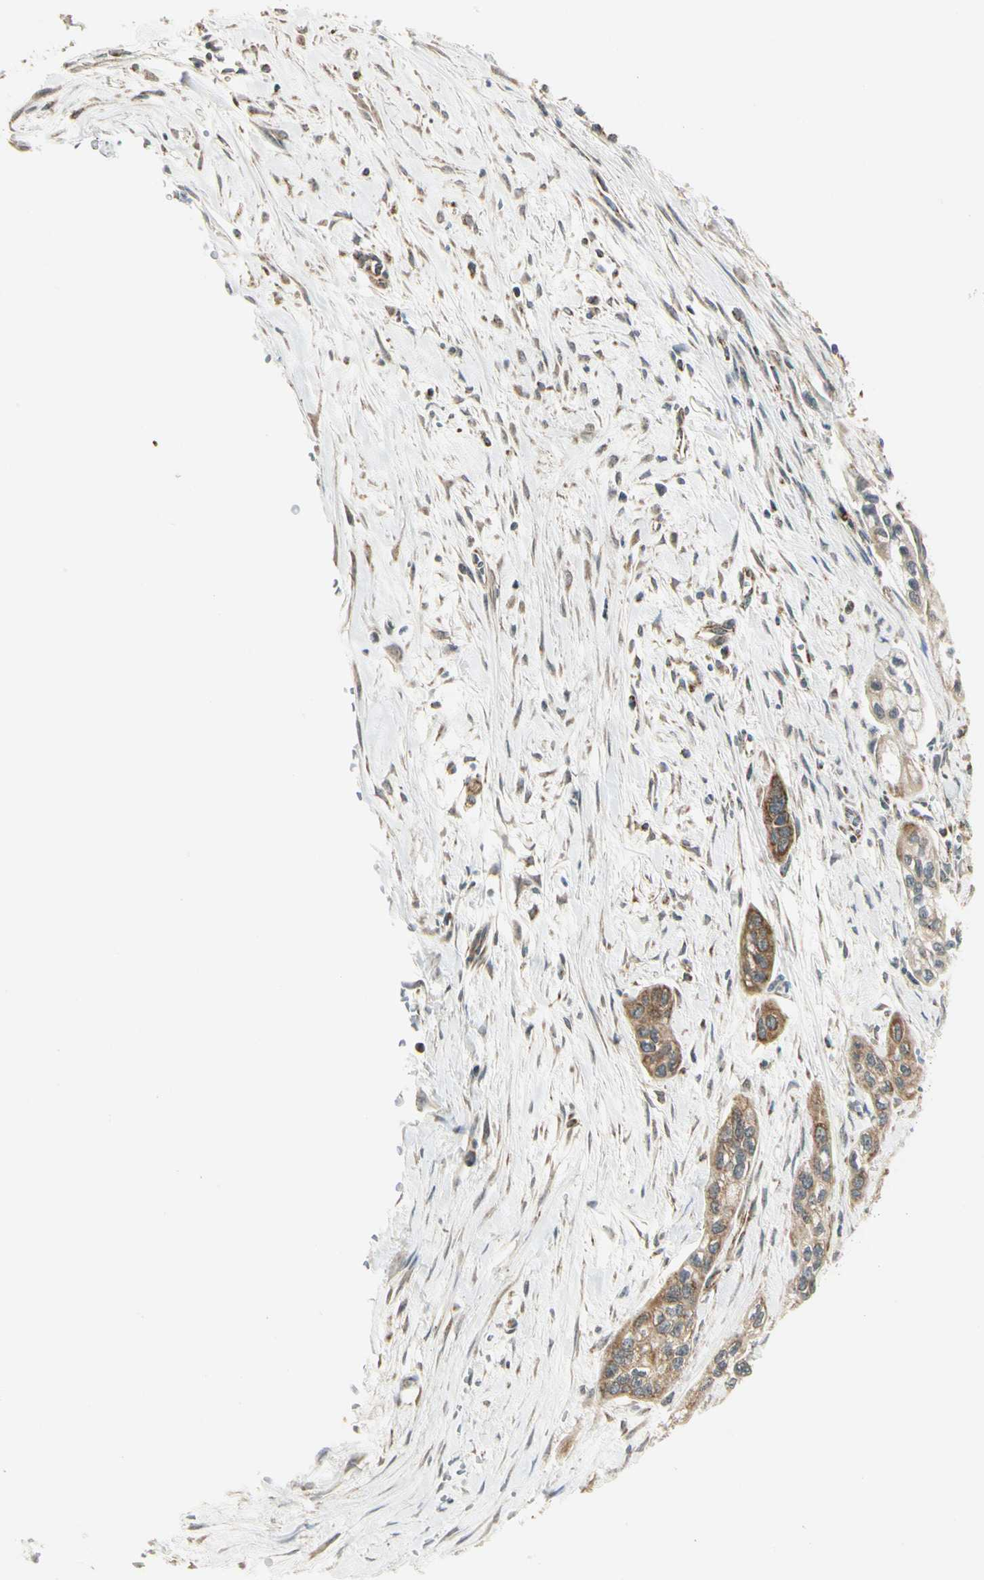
{"staining": {"intensity": "moderate", "quantity": ">75%", "location": "cytoplasmic/membranous"}, "tissue": "pancreatic cancer", "cell_type": "Tumor cells", "image_type": "cancer", "snomed": [{"axis": "morphology", "description": "Adenocarcinoma, NOS"}, {"axis": "topography", "description": "Pancreas"}], "caption": "There is medium levels of moderate cytoplasmic/membranous expression in tumor cells of pancreatic cancer, as demonstrated by immunohistochemical staining (brown color).", "gene": "EPHB3", "patient": {"sex": "male", "age": 74}}